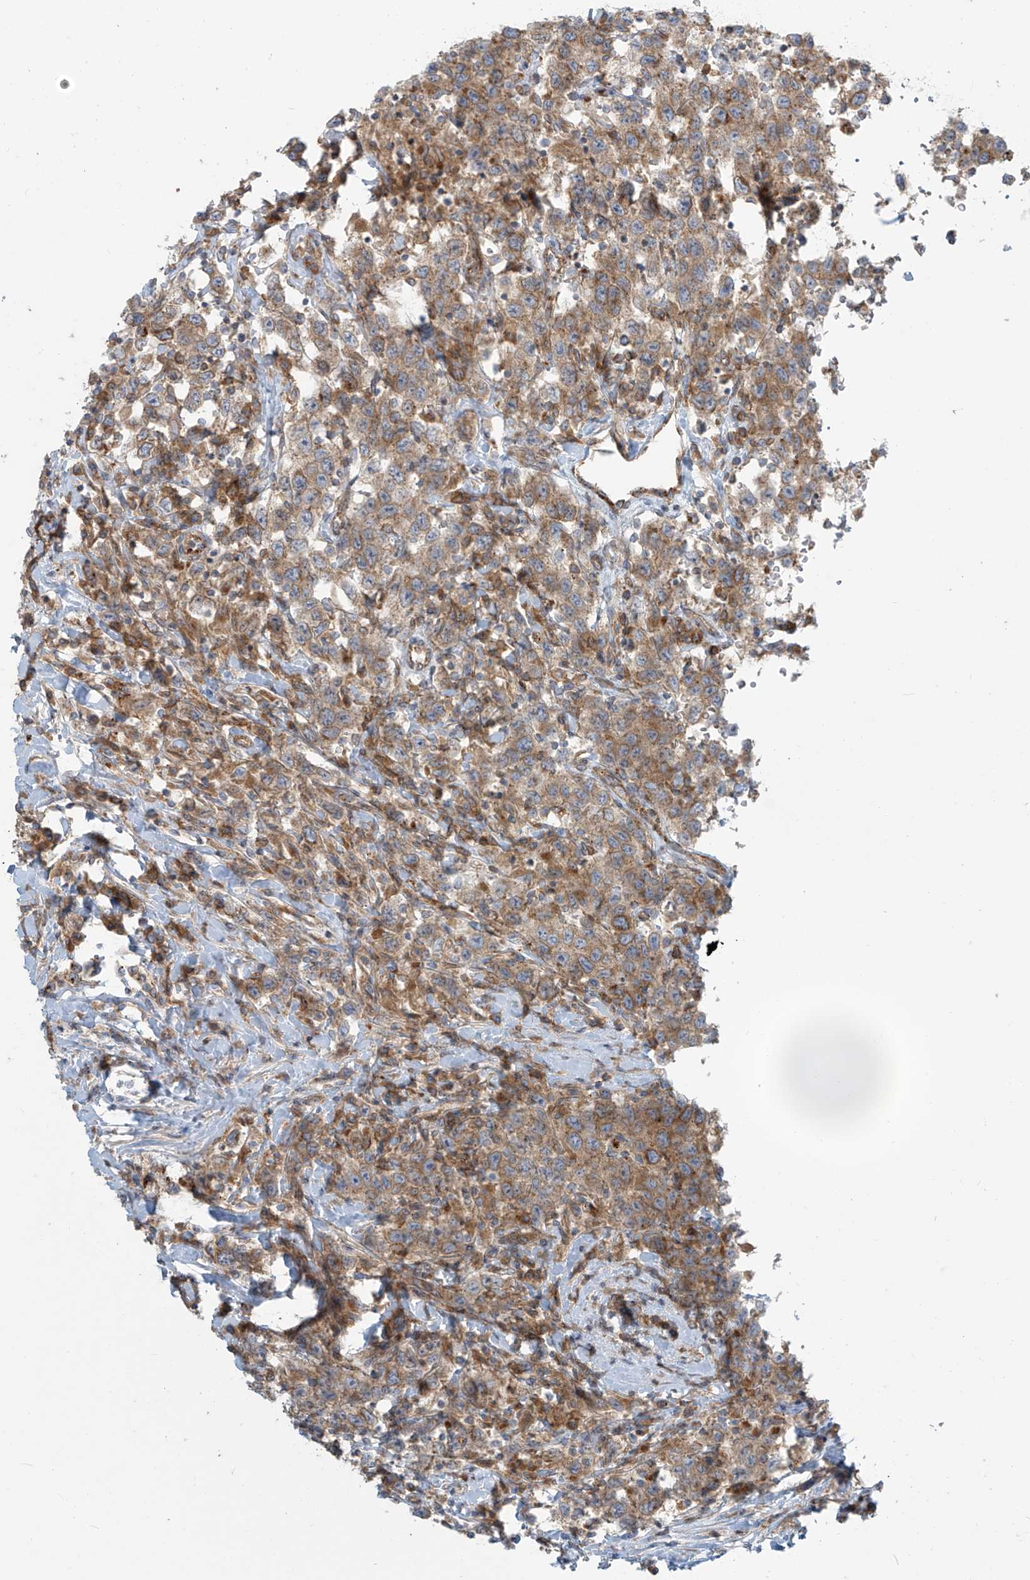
{"staining": {"intensity": "moderate", "quantity": ">75%", "location": "cytoplasmic/membranous"}, "tissue": "testis cancer", "cell_type": "Tumor cells", "image_type": "cancer", "snomed": [{"axis": "morphology", "description": "Seminoma, NOS"}, {"axis": "topography", "description": "Testis"}], "caption": "Tumor cells display moderate cytoplasmic/membranous staining in approximately >75% of cells in testis cancer.", "gene": "LZTS3", "patient": {"sex": "male", "age": 41}}